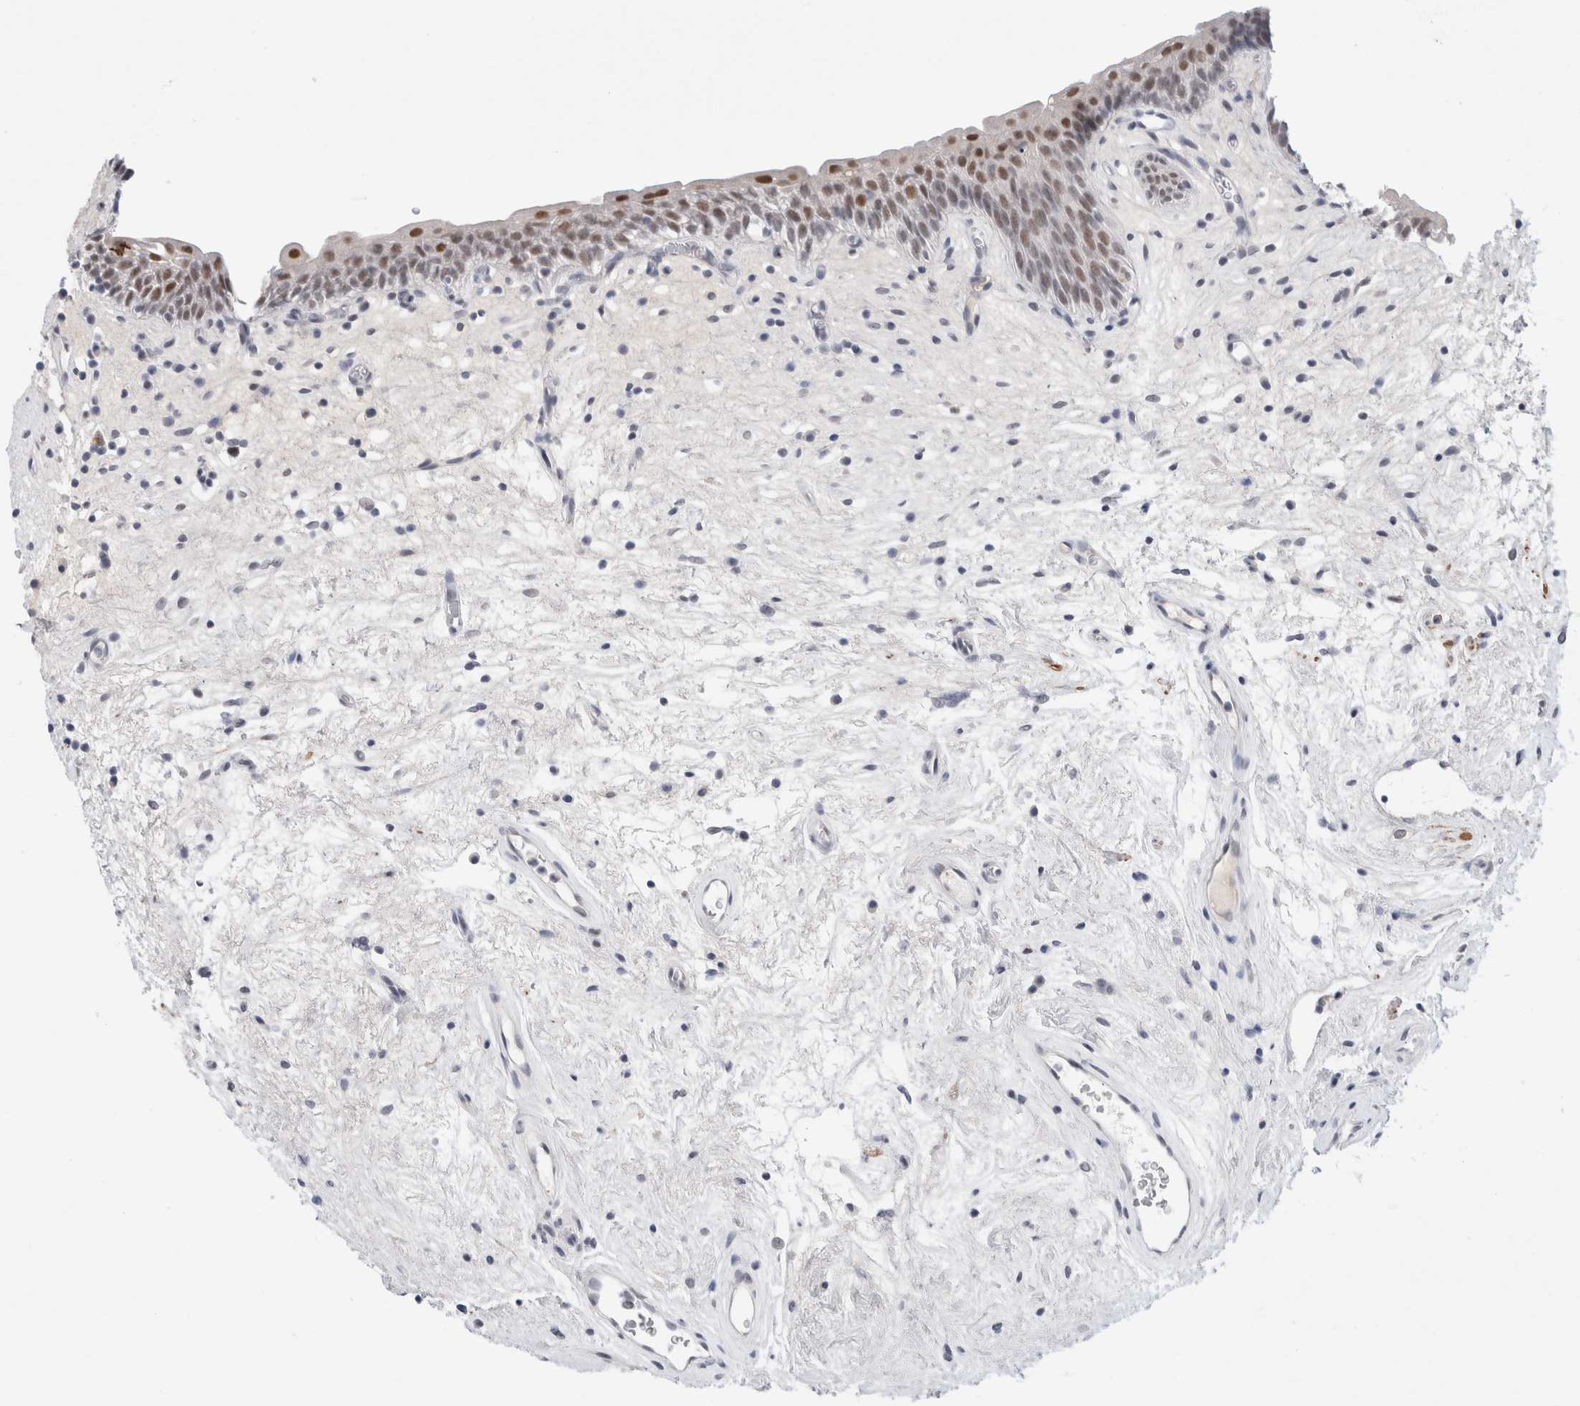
{"staining": {"intensity": "moderate", "quantity": ">75%", "location": "nuclear"}, "tissue": "urinary bladder", "cell_type": "Urothelial cells", "image_type": "normal", "snomed": [{"axis": "morphology", "description": "Normal tissue, NOS"}, {"axis": "topography", "description": "Urinary bladder"}], "caption": "A high-resolution histopathology image shows immunohistochemistry staining of normal urinary bladder, which displays moderate nuclear staining in about >75% of urothelial cells.", "gene": "KNL1", "patient": {"sex": "male", "age": 83}}